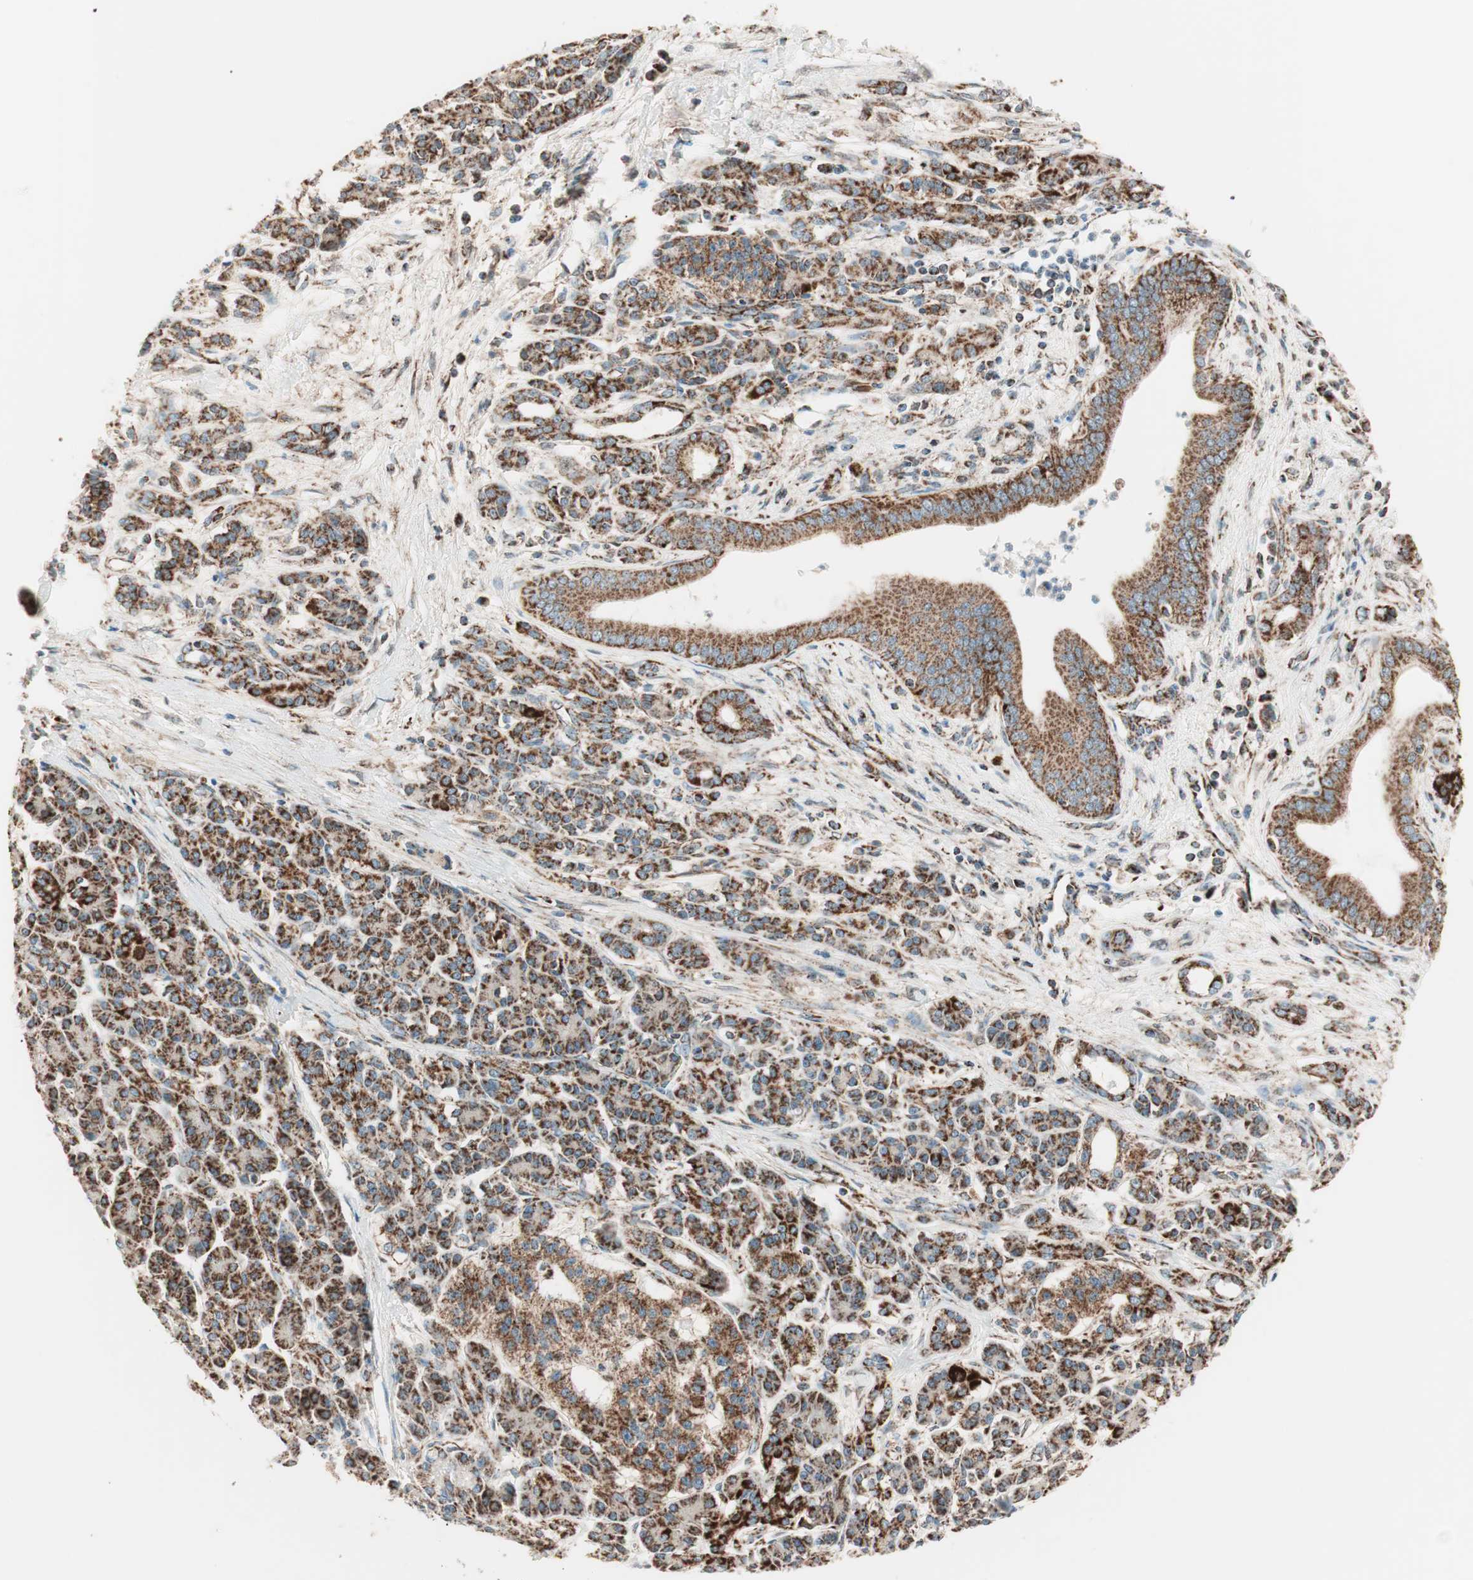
{"staining": {"intensity": "strong", "quantity": ">75%", "location": "cytoplasmic/membranous"}, "tissue": "pancreatic cancer", "cell_type": "Tumor cells", "image_type": "cancer", "snomed": [{"axis": "morphology", "description": "Adenocarcinoma, NOS"}, {"axis": "topography", "description": "Pancreas"}], "caption": "This micrograph demonstrates IHC staining of human pancreatic adenocarcinoma, with high strong cytoplasmic/membranous staining in approximately >75% of tumor cells.", "gene": "TOMM22", "patient": {"sex": "male", "age": 59}}